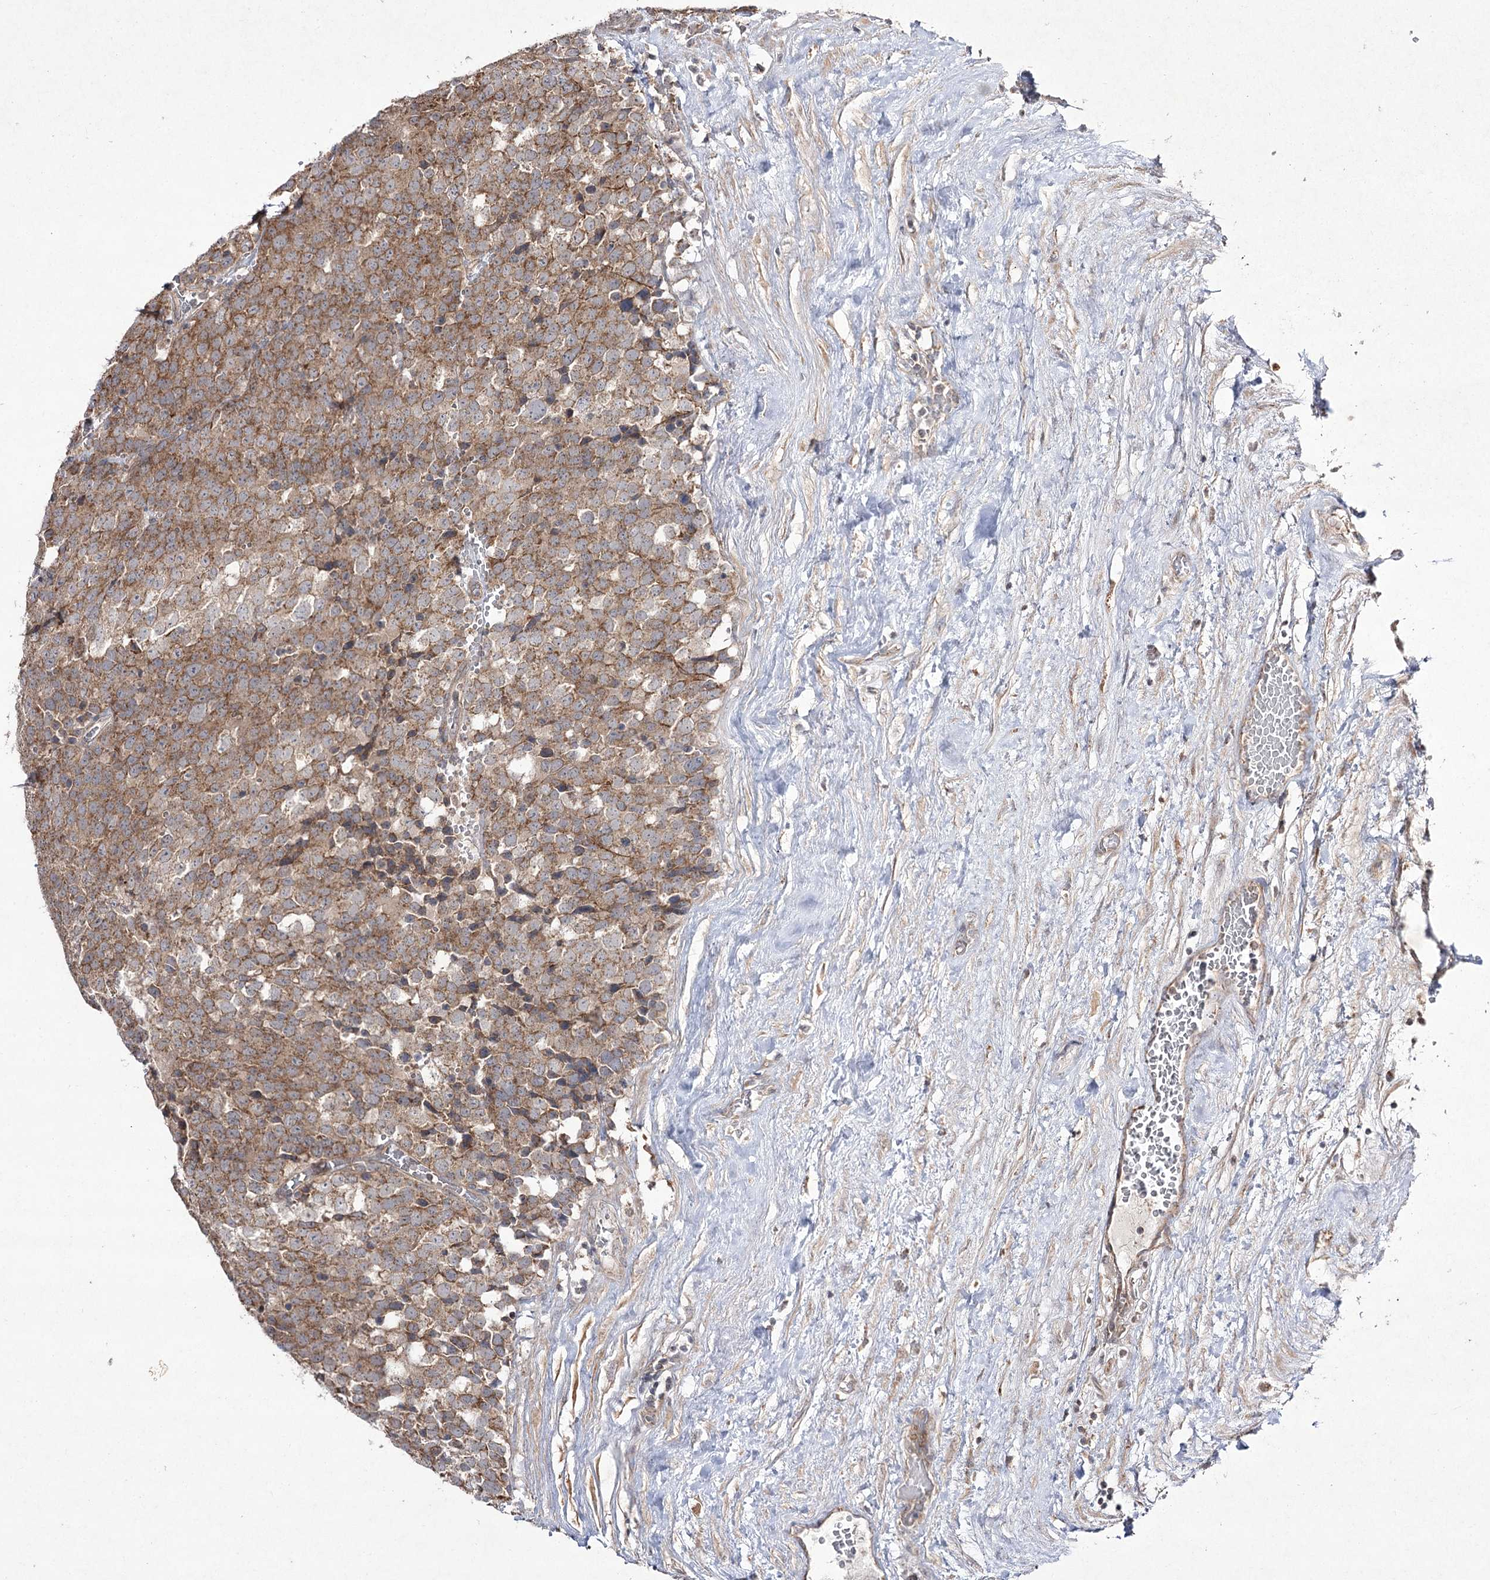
{"staining": {"intensity": "moderate", "quantity": ">75%", "location": "cytoplasmic/membranous"}, "tissue": "testis cancer", "cell_type": "Tumor cells", "image_type": "cancer", "snomed": [{"axis": "morphology", "description": "Seminoma, NOS"}, {"axis": "topography", "description": "Testis"}], "caption": "Protein expression analysis of seminoma (testis) demonstrates moderate cytoplasmic/membranous positivity in approximately >75% of tumor cells. (DAB (3,3'-diaminobenzidine) IHC, brown staining for protein, blue staining for nuclei).", "gene": "FANCL", "patient": {"sex": "male", "age": 71}}